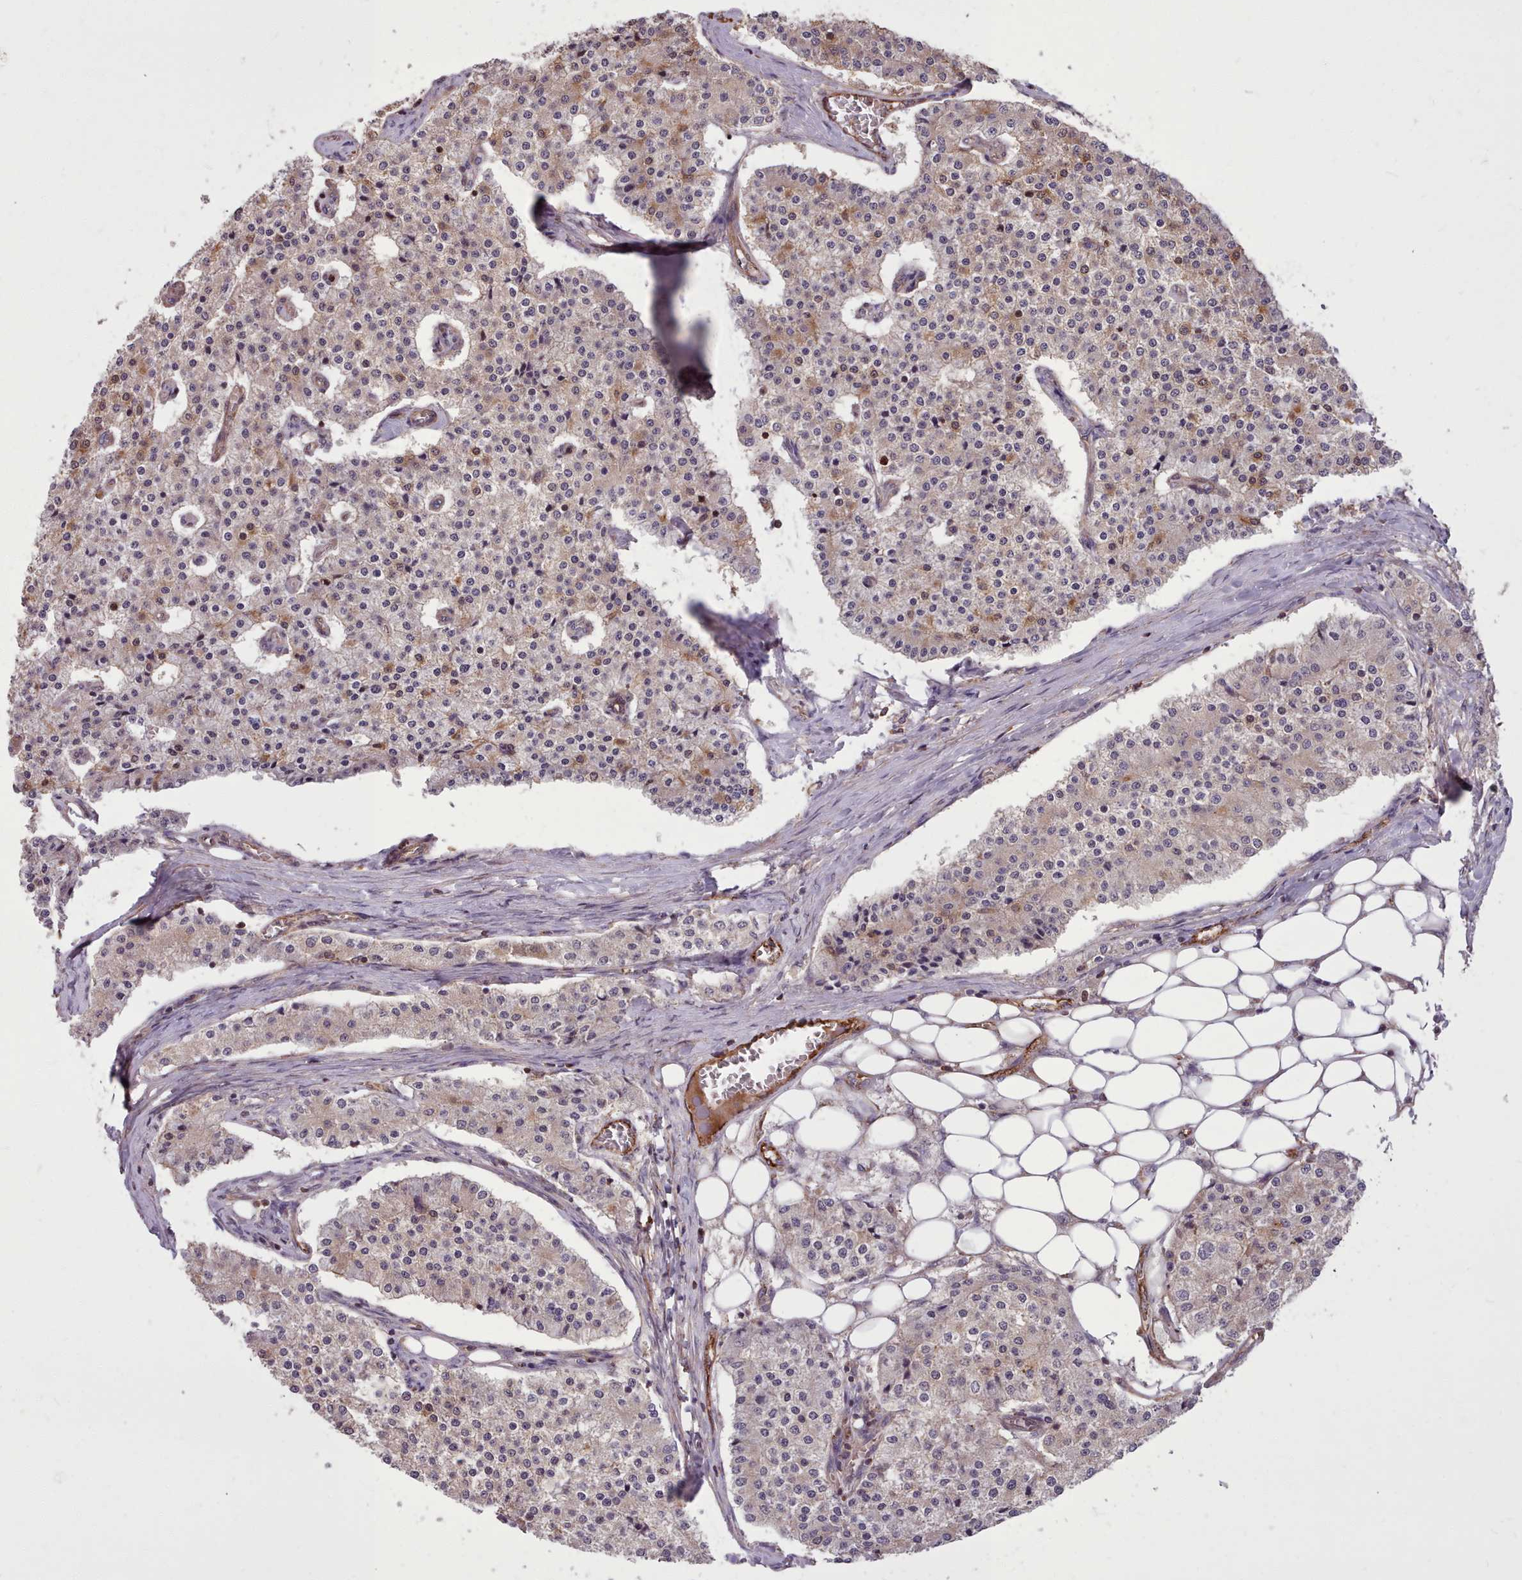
{"staining": {"intensity": "weak", "quantity": "25%-75%", "location": "cytoplasmic/membranous"}, "tissue": "carcinoid", "cell_type": "Tumor cells", "image_type": "cancer", "snomed": [{"axis": "morphology", "description": "Carcinoid, malignant, NOS"}, {"axis": "topography", "description": "Colon"}], "caption": "IHC micrograph of neoplastic tissue: carcinoid (malignant) stained using immunohistochemistry shows low levels of weak protein expression localized specifically in the cytoplasmic/membranous of tumor cells, appearing as a cytoplasmic/membranous brown color.", "gene": "STUB1", "patient": {"sex": "female", "age": 52}}